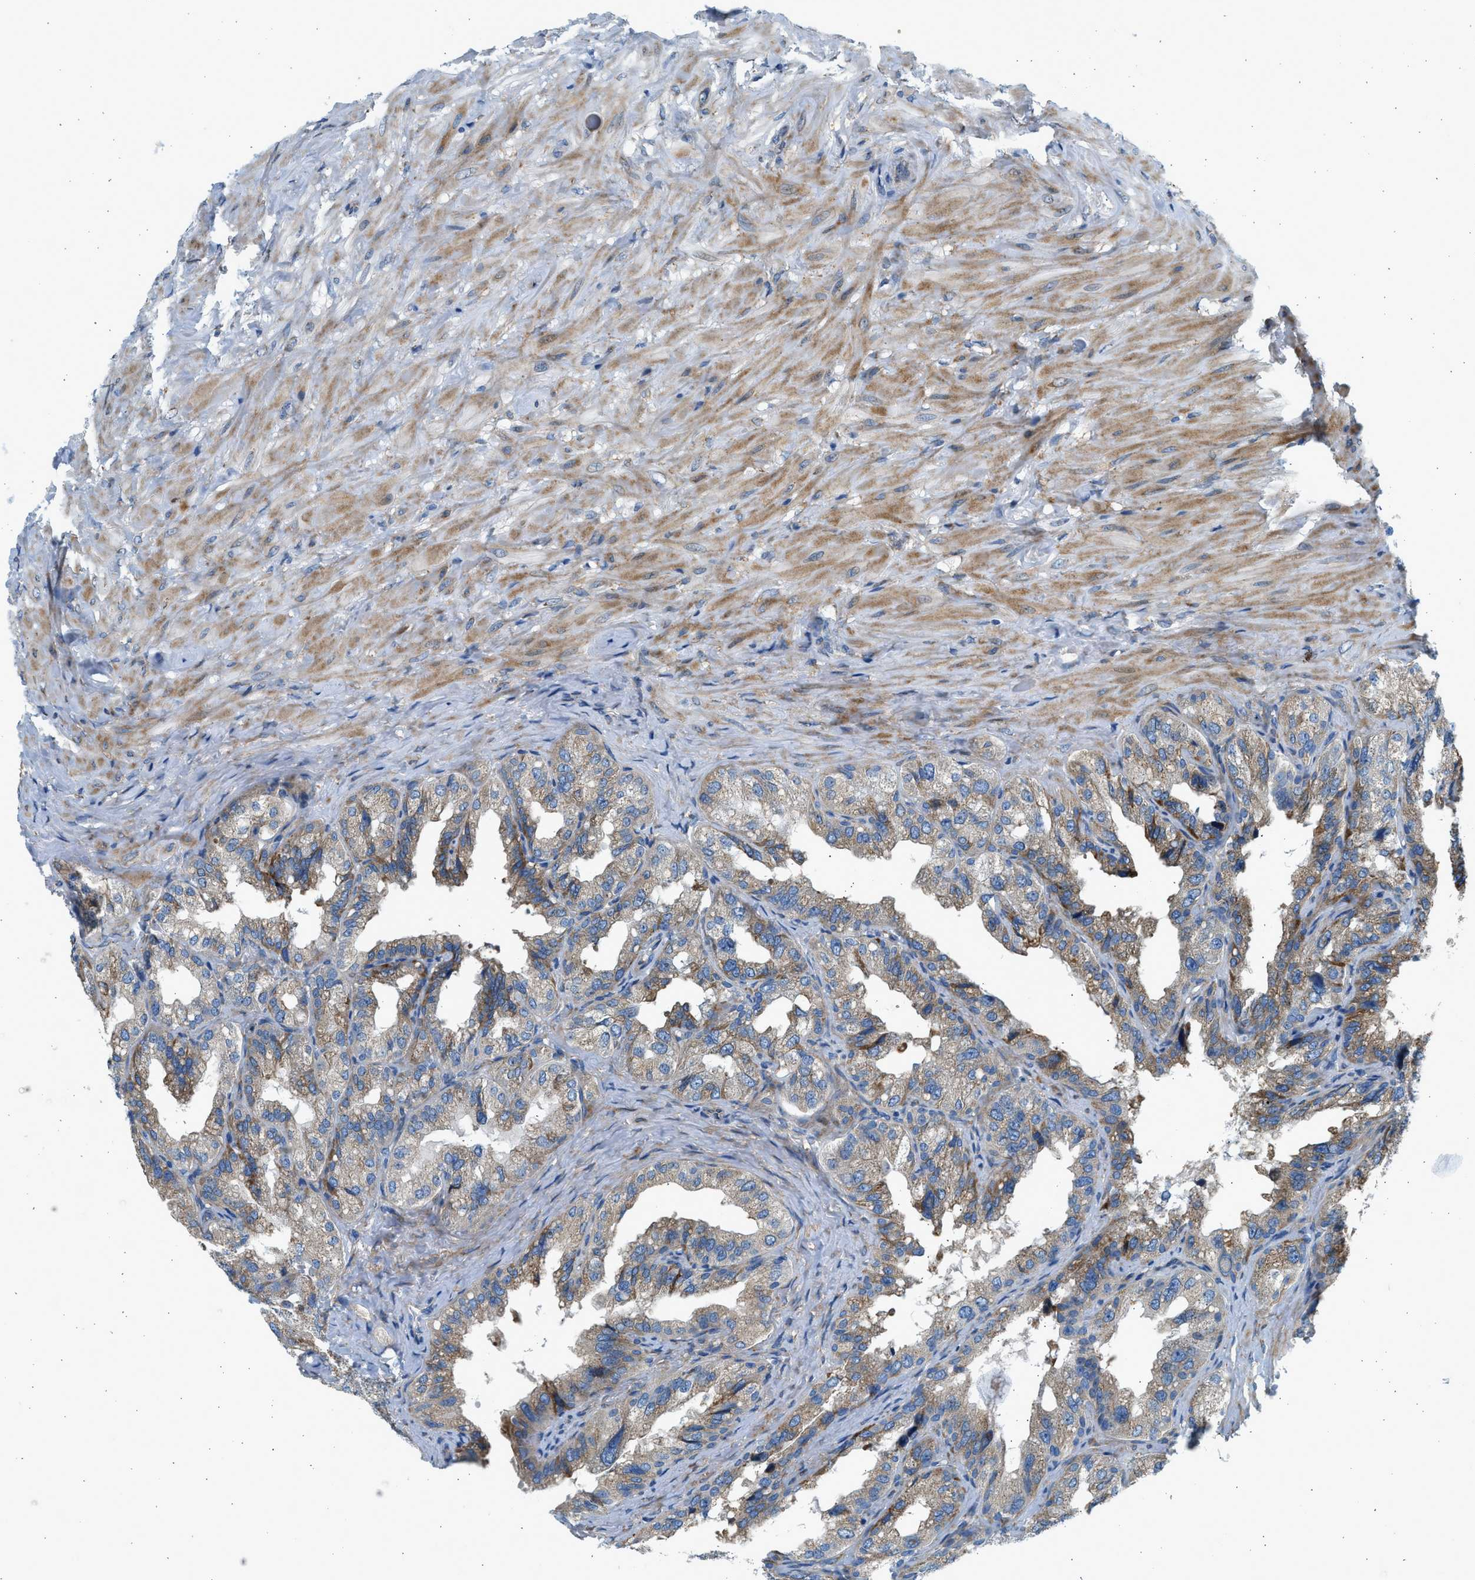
{"staining": {"intensity": "moderate", "quantity": "25%-75%", "location": "cytoplasmic/membranous"}, "tissue": "seminal vesicle", "cell_type": "Glandular cells", "image_type": "normal", "snomed": [{"axis": "morphology", "description": "Normal tissue, NOS"}, {"axis": "topography", "description": "Seminal veicle"}], "caption": "IHC histopathology image of benign seminal vesicle: seminal vesicle stained using immunohistochemistry displays medium levels of moderate protein expression localized specifically in the cytoplasmic/membranous of glandular cells, appearing as a cytoplasmic/membranous brown color.", "gene": "CNTN6", "patient": {"sex": "male", "age": 68}}